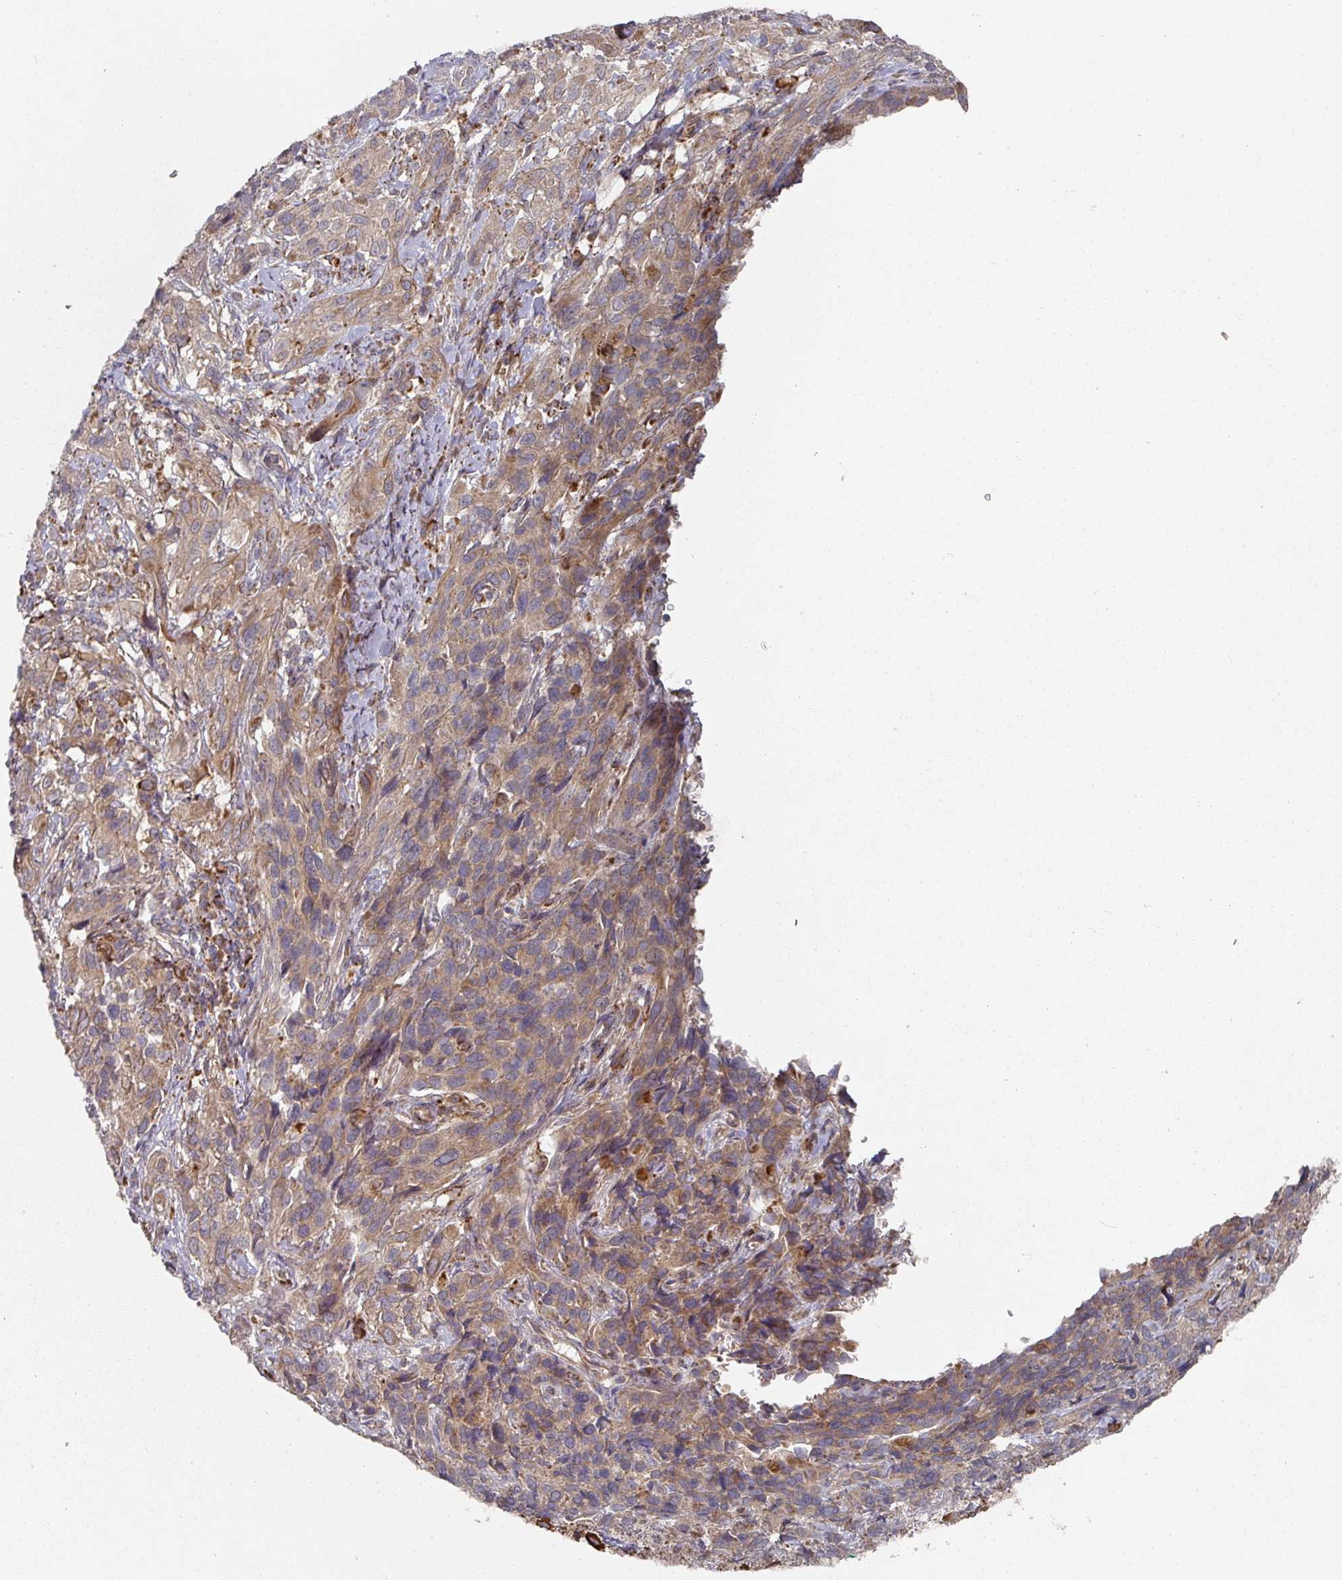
{"staining": {"intensity": "weak", "quantity": "25%-75%", "location": "cytoplasmic/membranous"}, "tissue": "cervical cancer", "cell_type": "Tumor cells", "image_type": "cancer", "snomed": [{"axis": "morphology", "description": "Squamous cell carcinoma, NOS"}, {"axis": "topography", "description": "Cervix"}], "caption": "Immunohistochemistry histopathology image of neoplastic tissue: human cervical cancer (squamous cell carcinoma) stained using immunohistochemistry reveals low levels of weak protein expression localized specifically in the cytoplasmic/membranous of tumor cells, appearing as a cytoplasmic/membranous brown color.", "gene": "DNAJC7", "patient": {"sex": "female", "age": 51}}